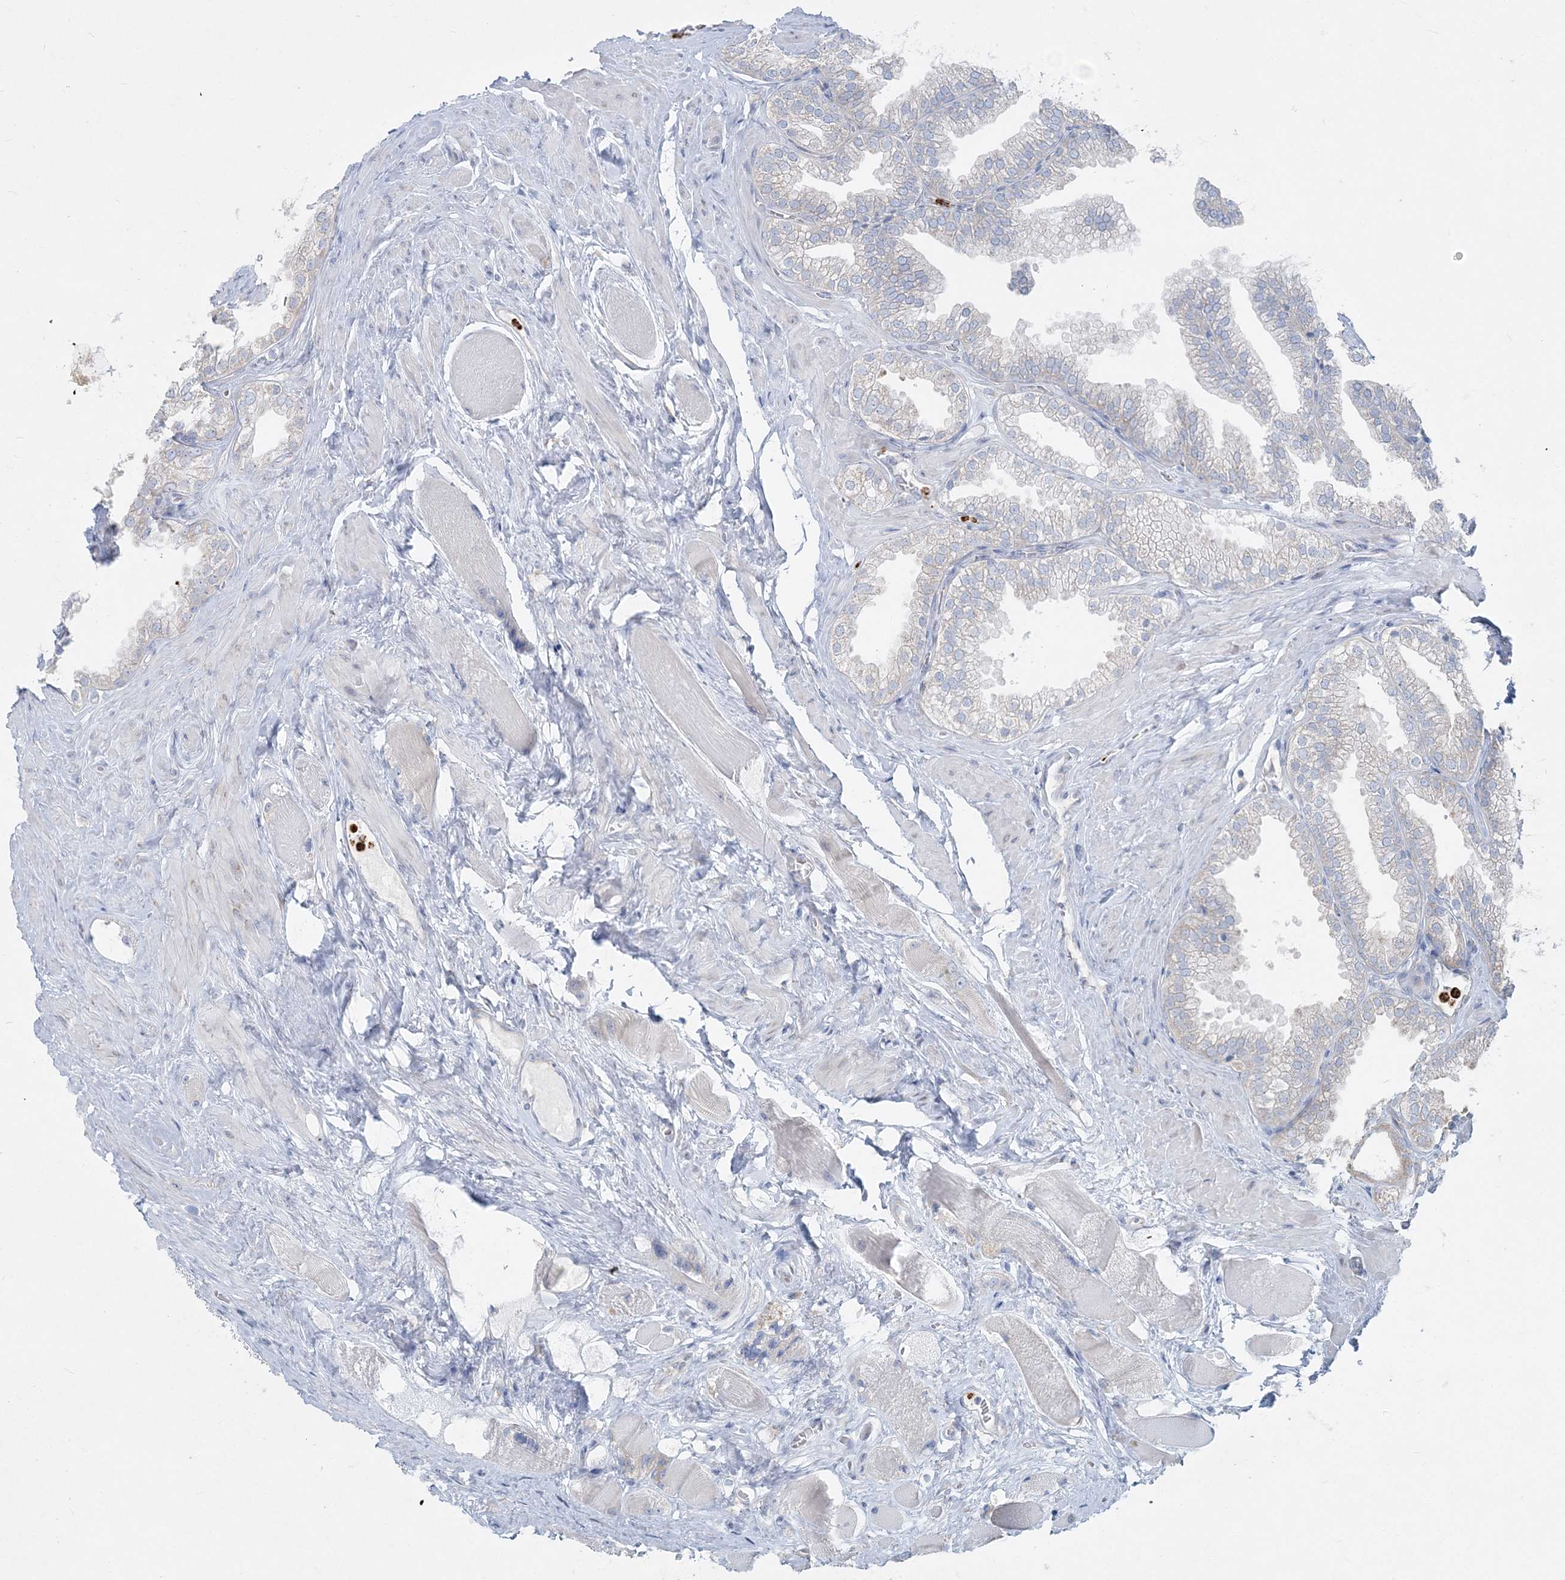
{"staining": {"intensity": "negative", "quantity": "none", "location": "none"}, "tissue": "prostate cancer", "cell_type": "Tumor cells", "image_type": "cancer", "snomed": [{"axis": "morphology", "description": "Adenocarcinoma, High grade"}, {"axis": "topography", "description": "Prostate"}], "caption": "Prostate cancer stained for a protein using immunohistochemistry shows no staining tumor cells.", "gene": "CCNJ", "patient": {"sex": "male", "age": 58}}